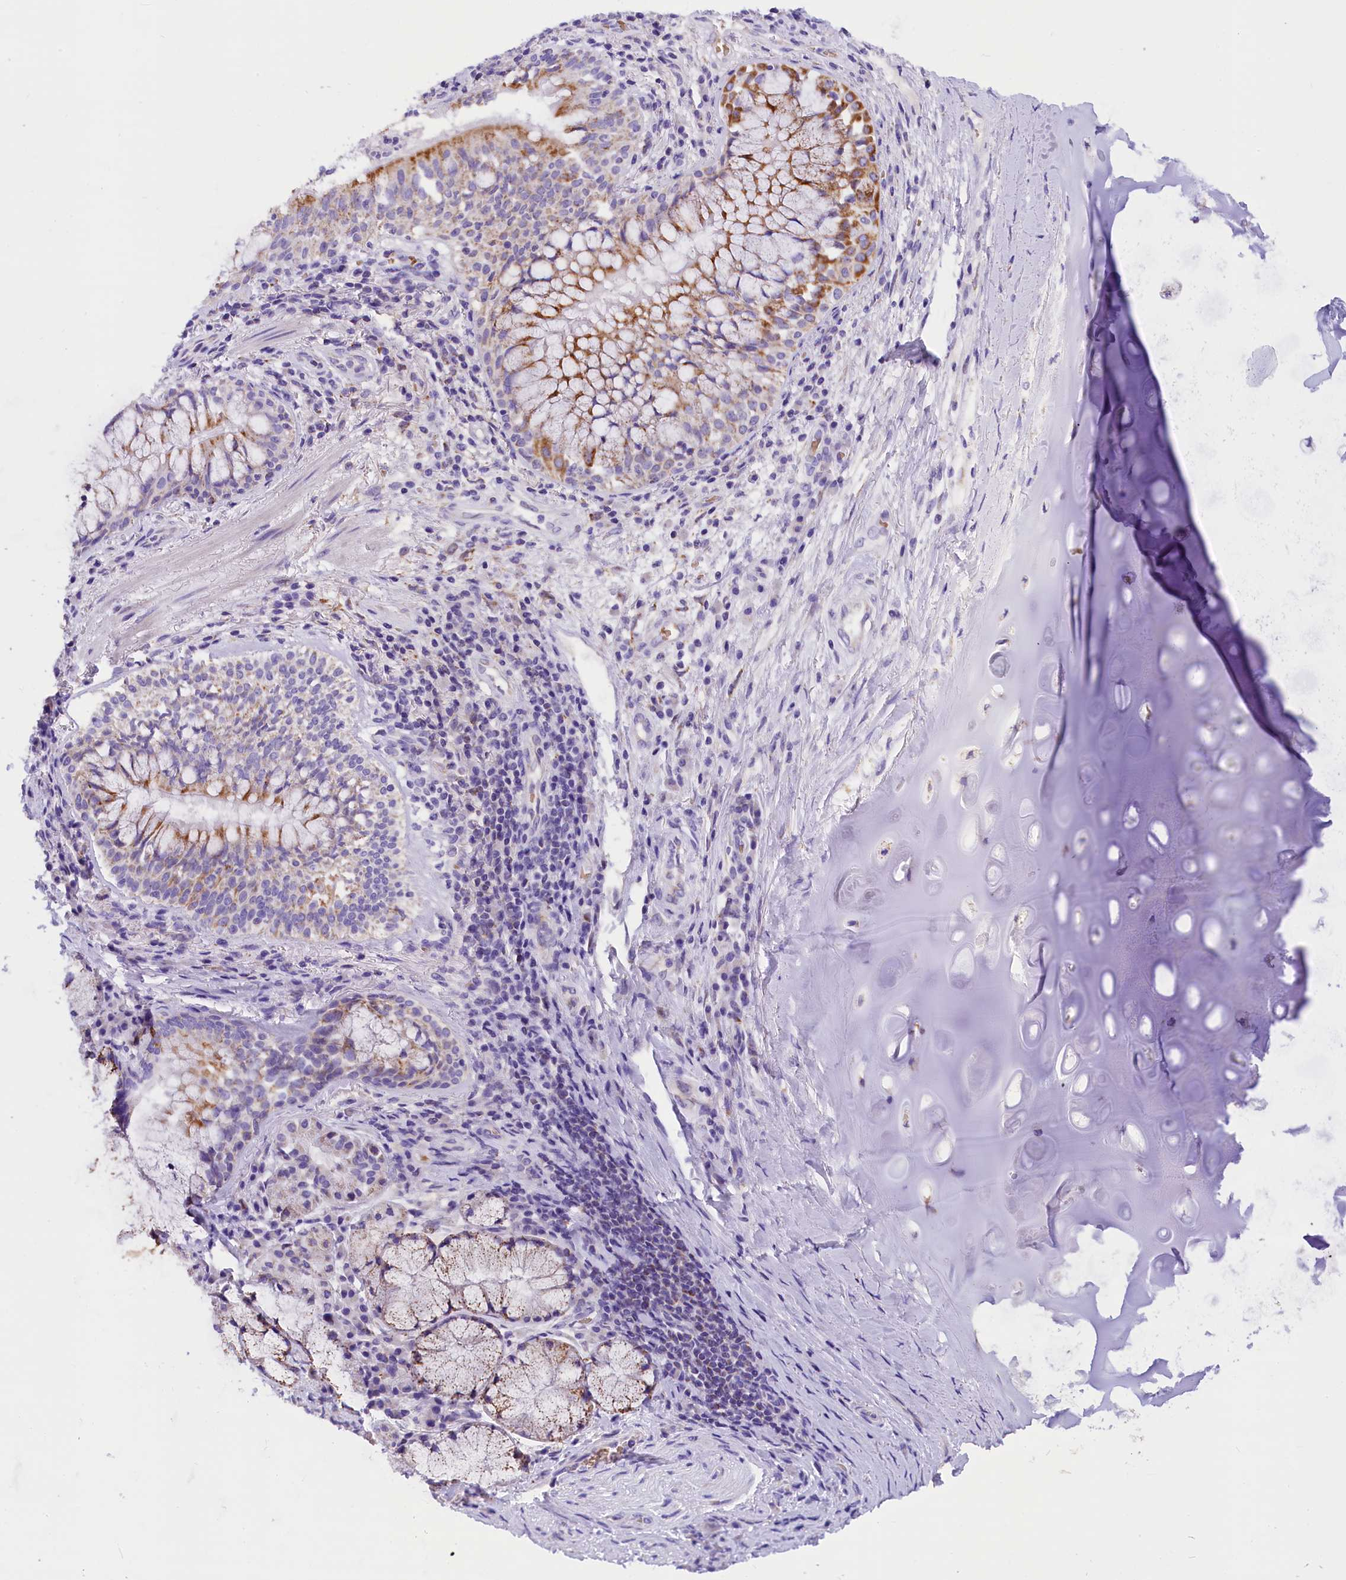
{"staining": {"intensity": "negative", "quantity": "none", "location": "none"}, "tissue": "adipose tissue", "cell_type": "Adipocytes", "image_type": "normal", "snomed": [{"axis": "morphology", "description": "Normal tissue, NOS"}, {"axis": "morphology", "description": "Squamous cell carcinoma, NOS"}, {"axis": "topography", "description": "Bronchus"}, {"axis": "topography", "description": "Lung"}], "caption": "A photomicrograph of human adipose tissue is negative for staining in adipocytes. (DAB (3,3'-diaminobenzidine) IHC with hematoxylin counter stain).", "gene": "ABAT", "patient": {"sex": "male", "age": 64}}